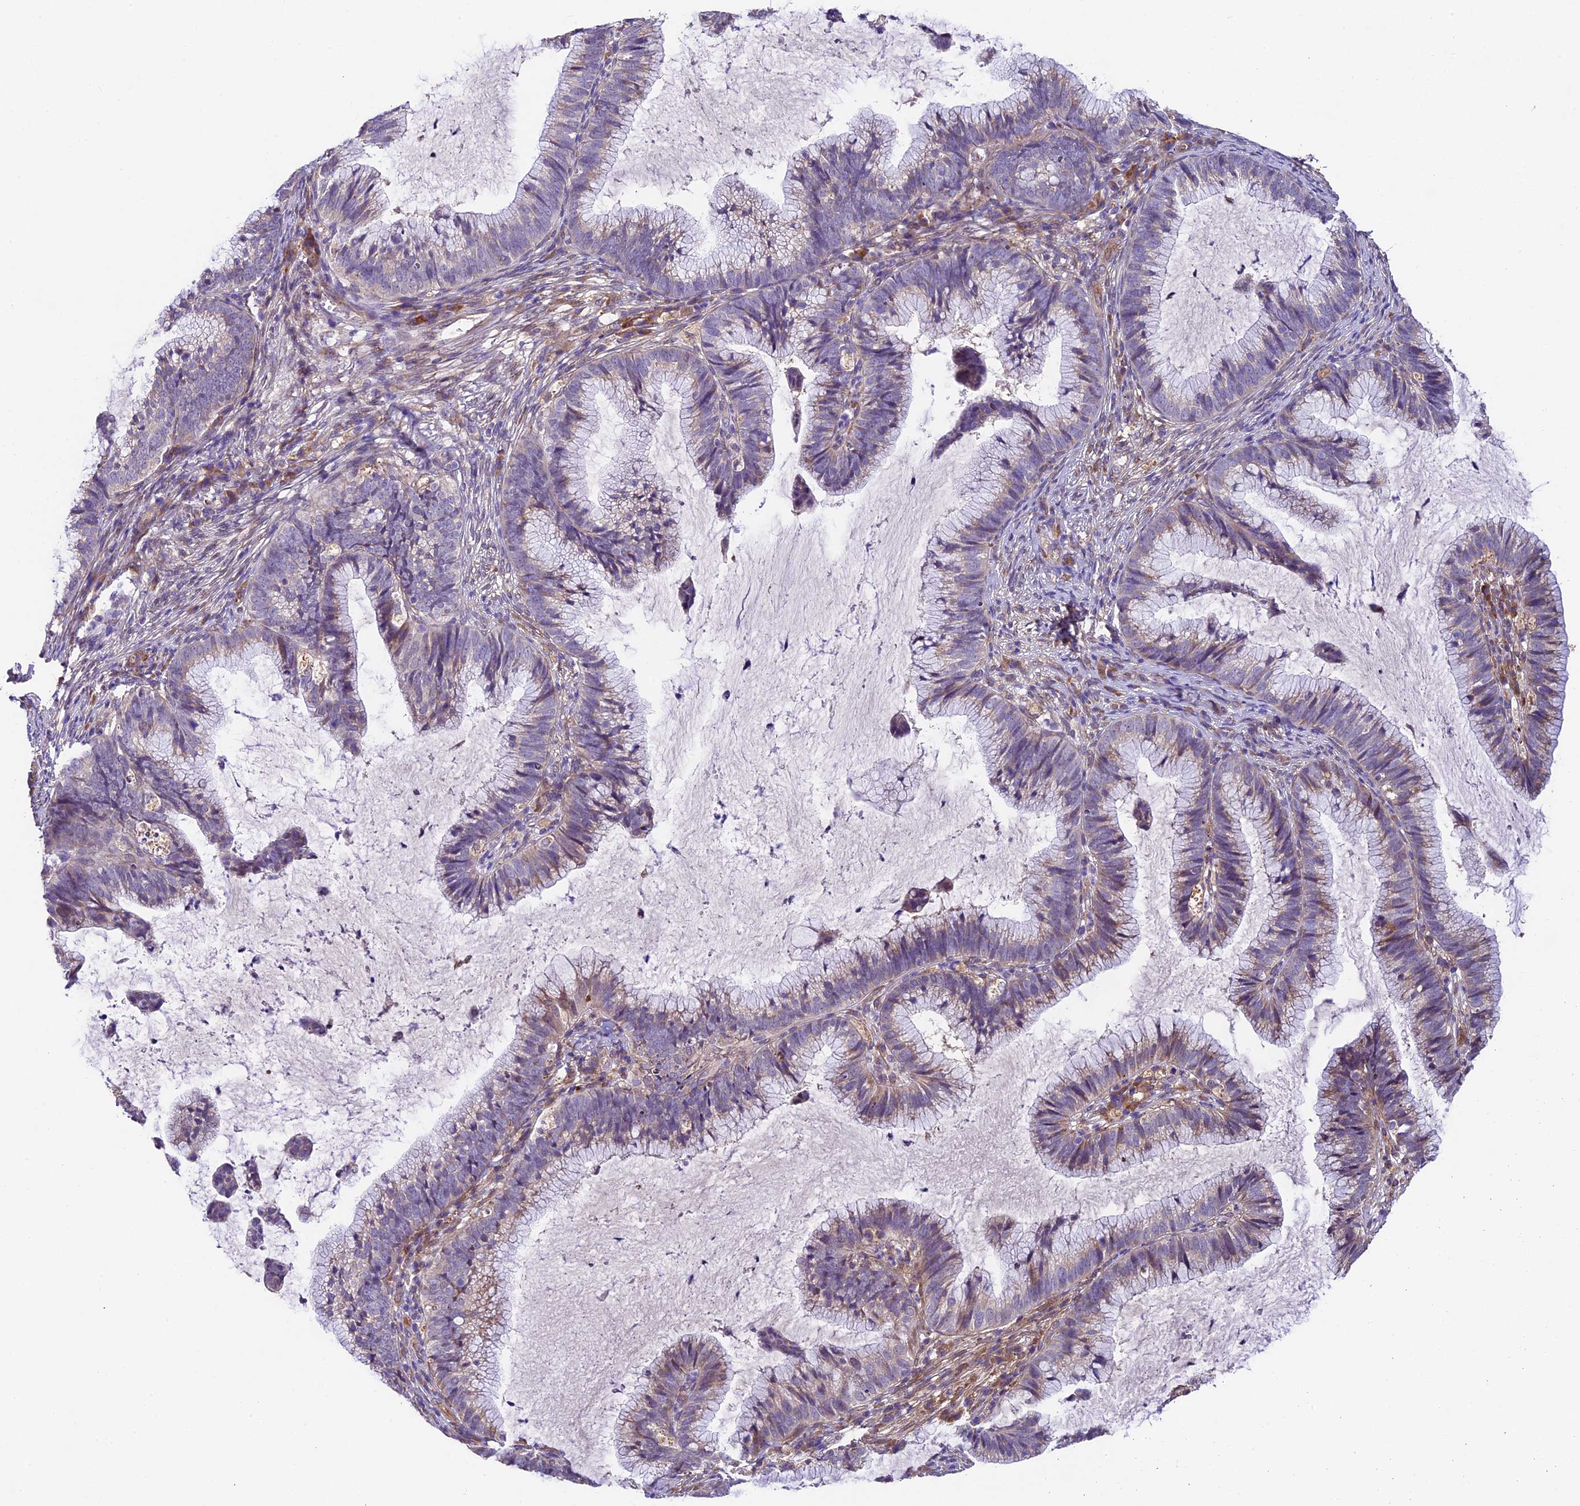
{"staining": {"intensity": "negative", "quantity": "none", "location": "none"}, "tissue": "cervical cancer", "cell_type": "Tumor cells", "image_type": "cancer", "snomed": [{"axis": "morphology", "description": "Adenocarcinoma, NOS"}, {"axis": "topography", "description": "Cervix"}], "caption": "This micrograph is of cervical adenocarcinoma stained with immunohistochemistry (IHC) to label a protein in brown with the nuclei are counter-stained blue. There is no staining in tumor cells.", "gene": "LSM7", "patient": {"sex": "female", "age": 36}}